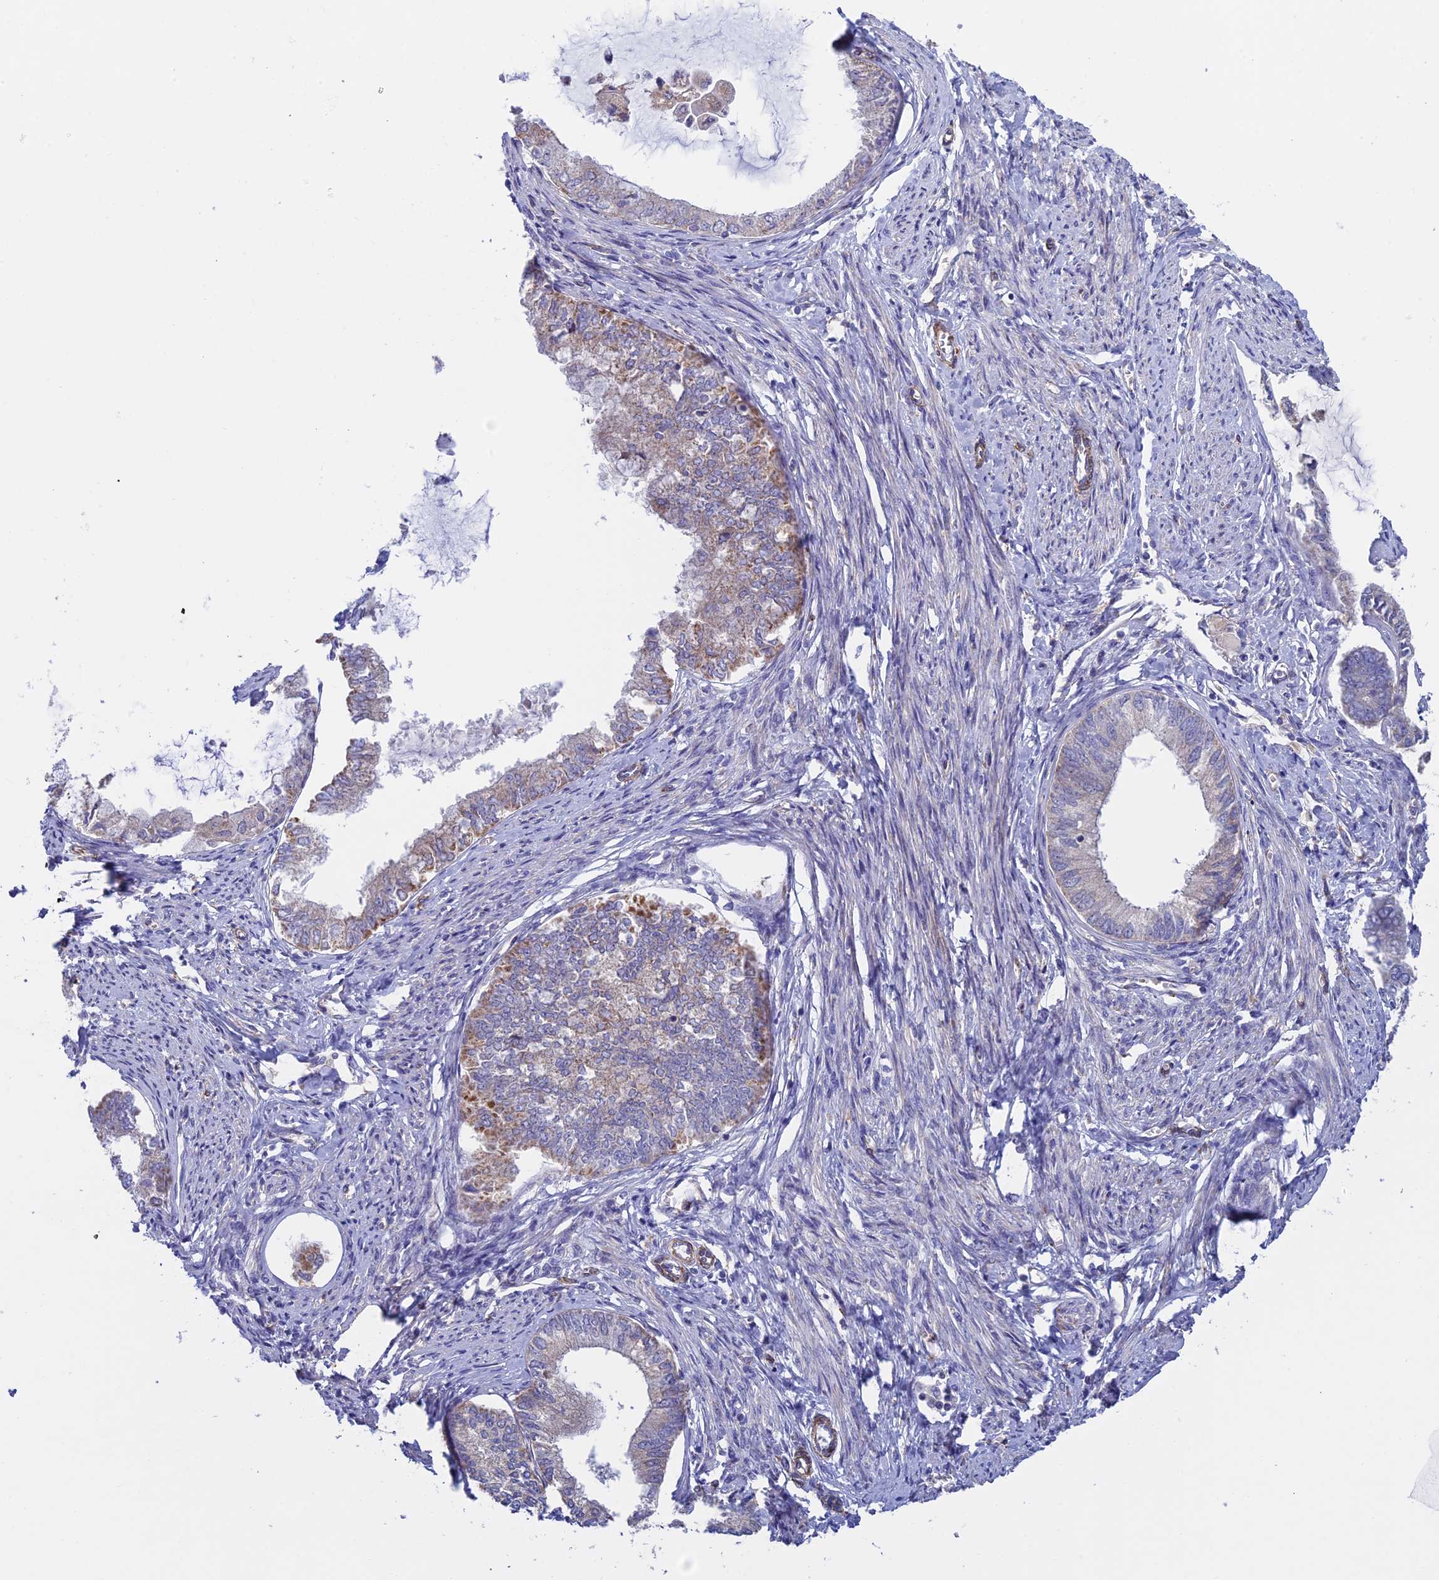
{"staining": {"intensity": "weak", "quantity": "25%-75%", "location": "cytoplasmic/membranous"}, "tissue": "endometrial cancer", "cell_type": "Tumor cells", "image_type": "cancer", "snomed": [{"axis": "morphology", "description": "Adenocarcinoma, NOS"}, {"axis": "topography", "description": "Endometrium"}], "caption": "Immunohistochemistry (IHC) micrograph of neoplastic tissue: human adenocarcinoma (endometrial) stained using immunohistochemistry (IHC) reveals low levels of weak protein expression localized specifically in the cytoplasmic/membranous of tumor cells, appearing as a cytoplasmic/membranous brown color.", "gene": "ETFDH", "patient": {"sex": "female", "age": 86}}